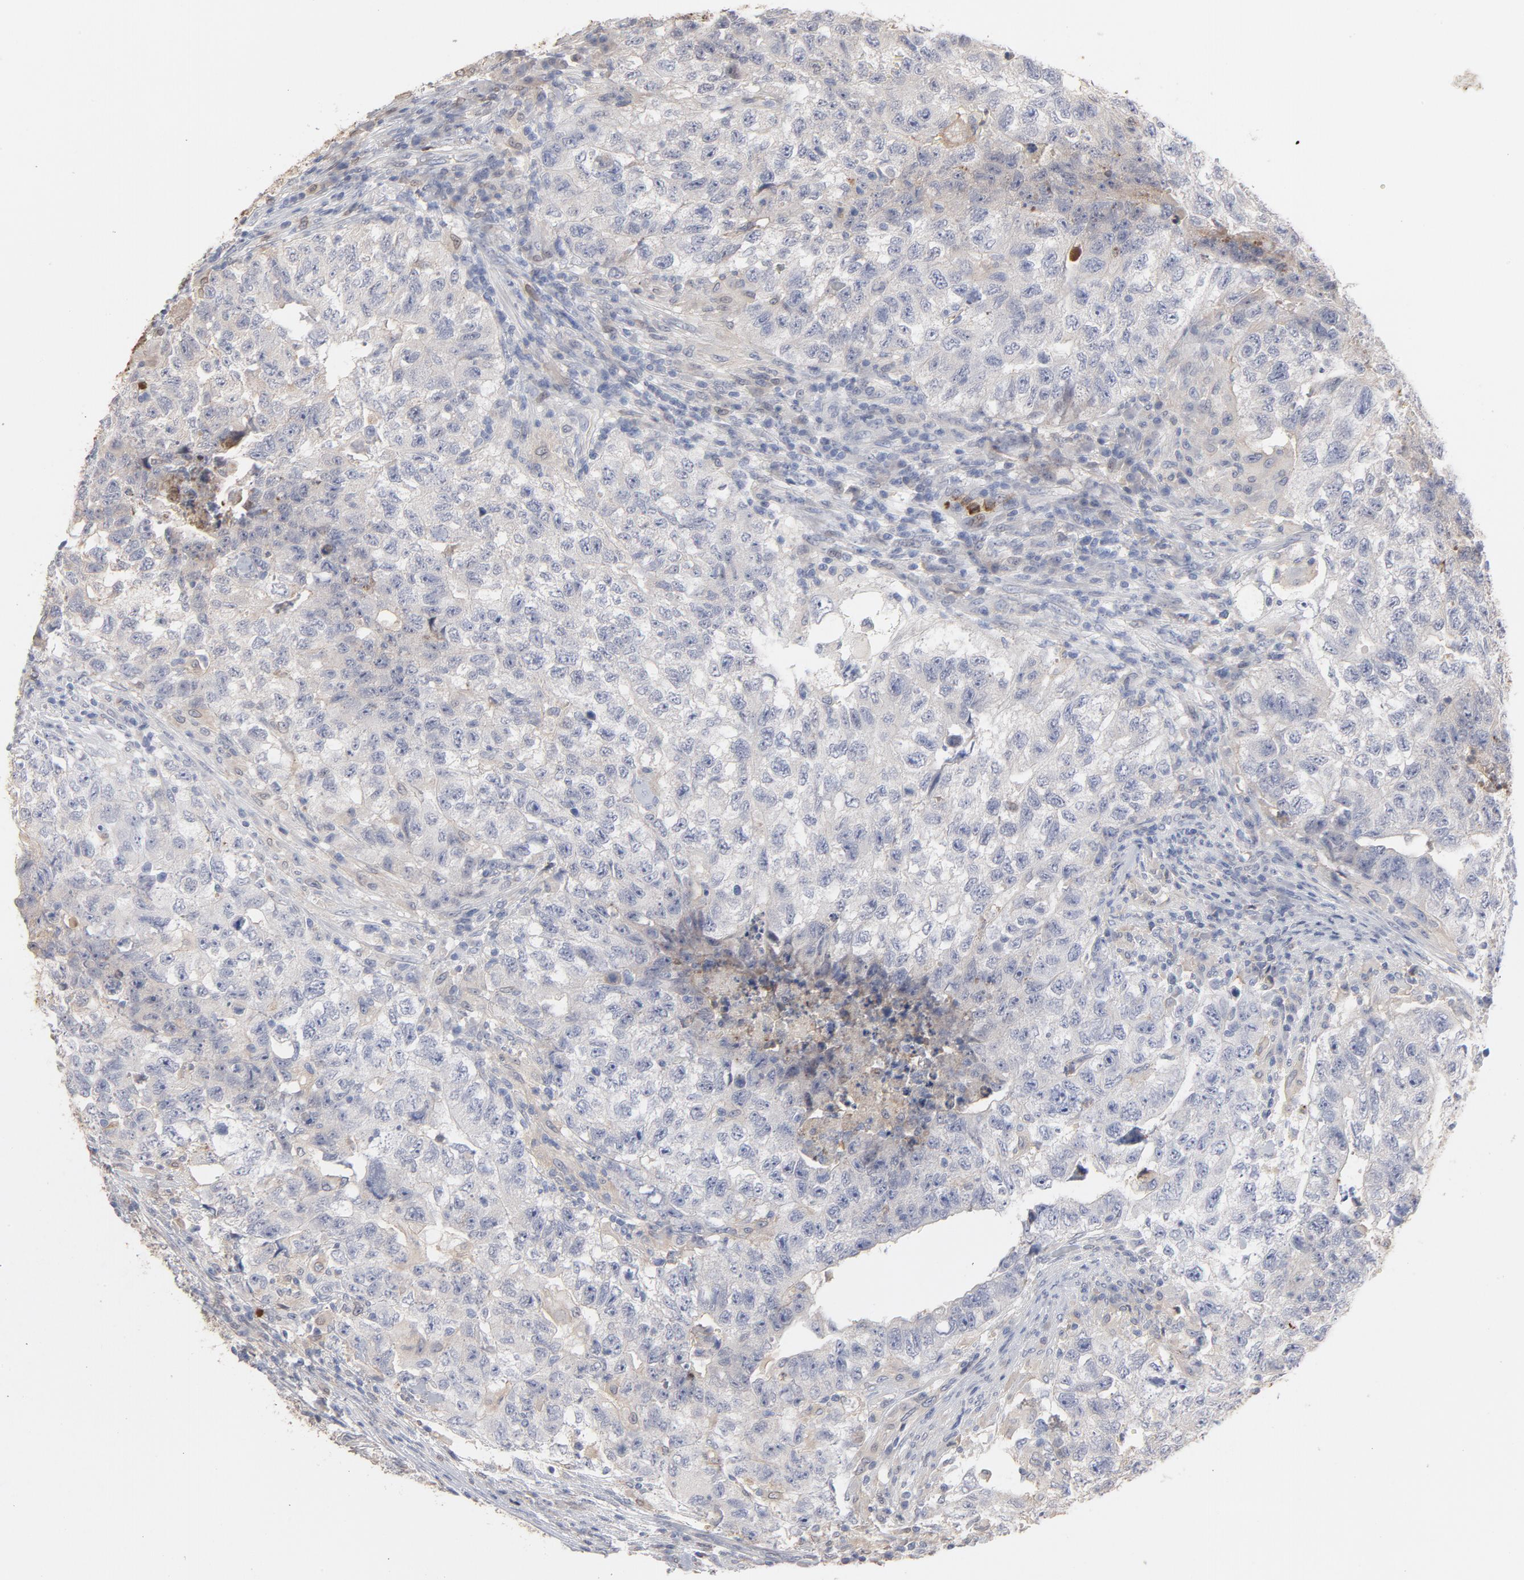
{"staining": {"intensity": "weak", "quantity": "<25%", "location": "cytoplasmic/membranous"}, "tissue": "testis cancer", "cell_type": "Tumor cells", "image_type": "cancer", "snomed": [{"axis": "morphology", "description": "Carcinoma, Embryonal, NOS"}, {"axis": "topography", "description": "Testis"}], "caption": "High power microscopy photomicrograph of an immunohistochemistry (IHC) photomicrograph of testis cancer (embryonal carcinoma), revealing no significant positivity in tumor cells. (DAB (3,3'-diaminobenzidine) IHC, high magnification).", "gene": "PNMA1", "patient": {"sex": "male", "age": 21}}